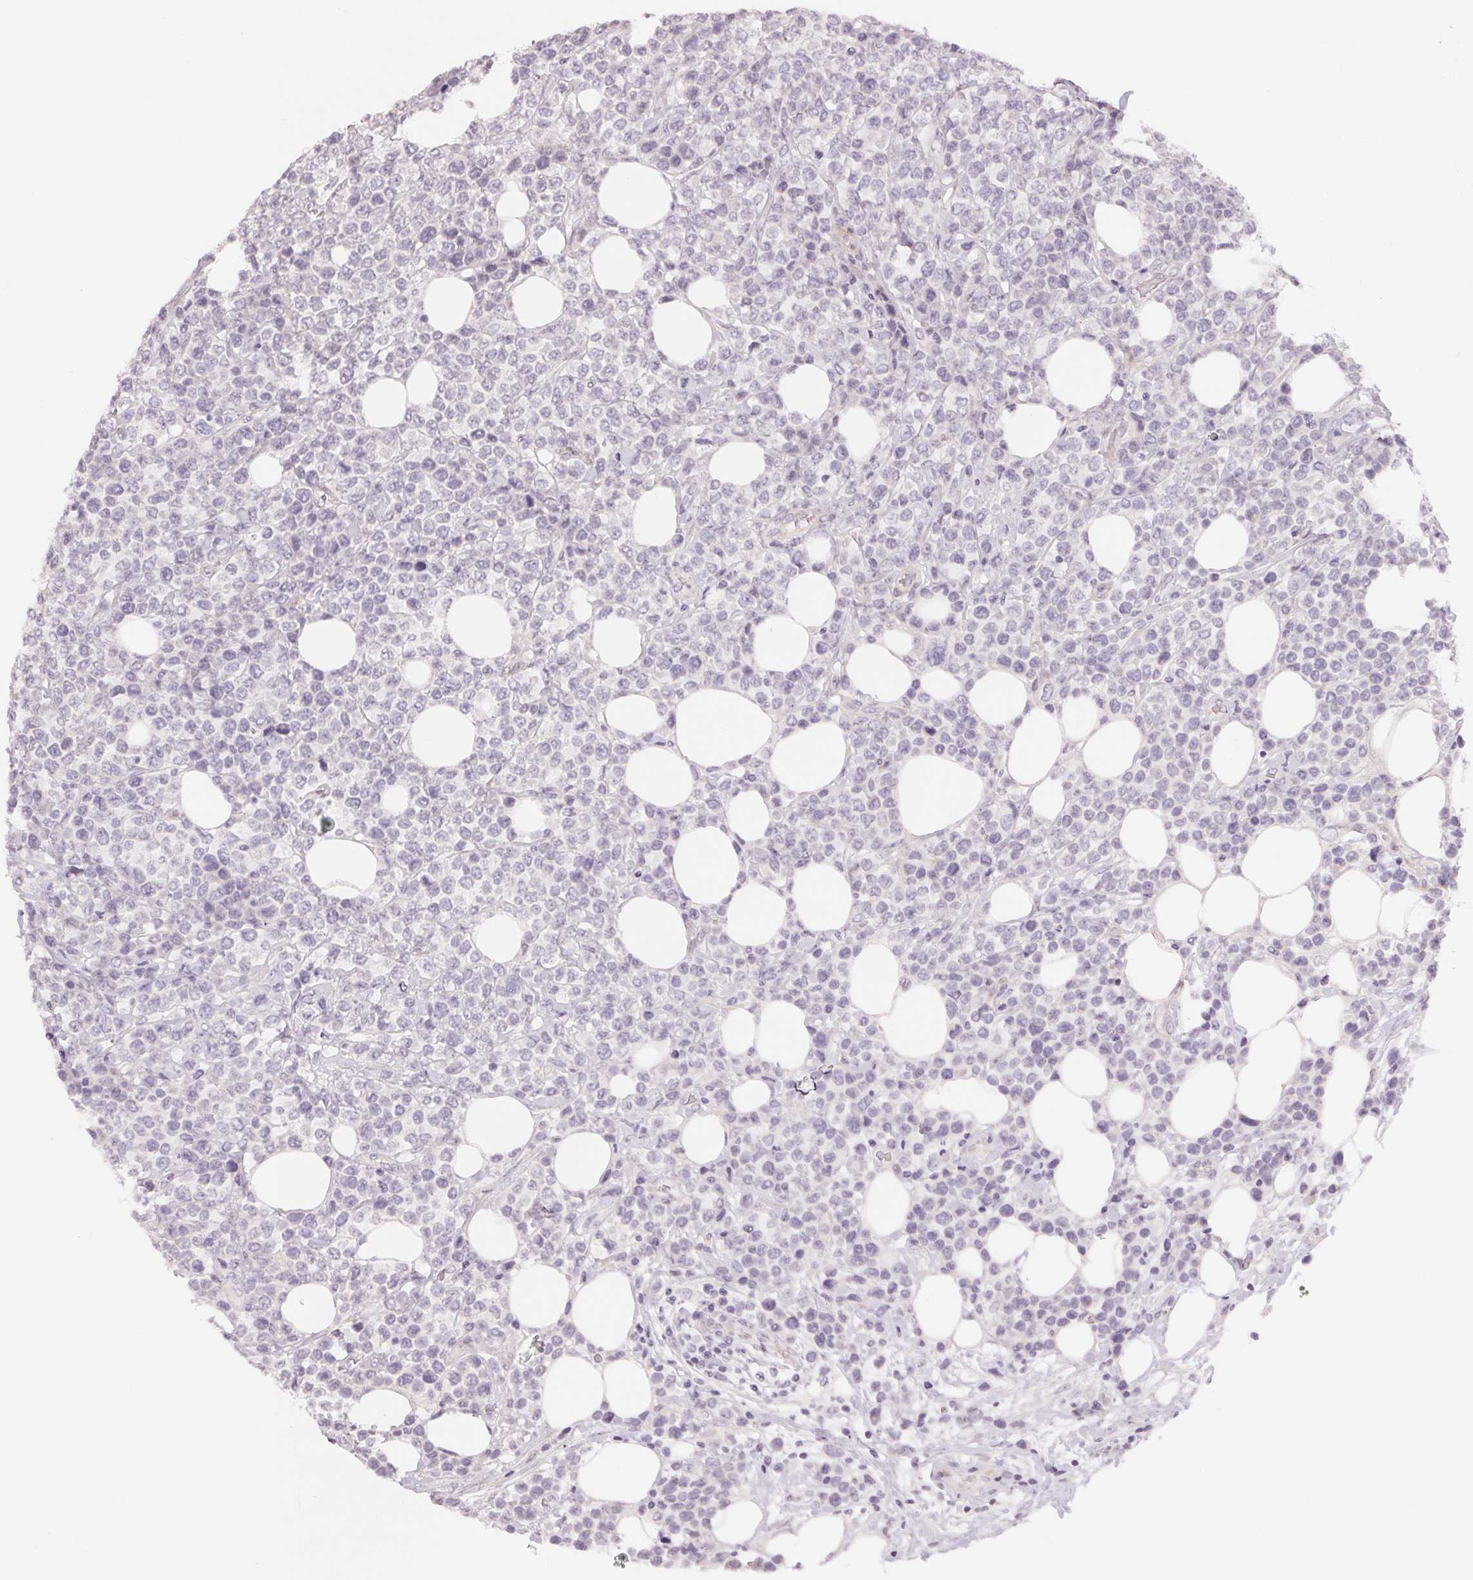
{"staining": {"intensity": "negative", "quantity": "none", "location": "none"}, "tissue": "lymphoma", "cell_type": "Tumor cells", "image_type": "cancer", "snomed": [{"axis": "morphology", "description": "Malignant lymphoma, non-Hodgkin's type, High grade"}, {"axis": "topography", "description": "Soft tissue"}], "caption": "Immunohistochemistry image of neoplastic tissue: lymphoma stained with DAB displays no significant protein positivity in tumor cells. (Stains: DAB immunohistochemistry (IHC) with hematoxylin counter stain, Microscopy: brightfield microscopy at high magnification).", "gene": "GDAP1L1", "patient": {"sex": "female", "age": 56}}